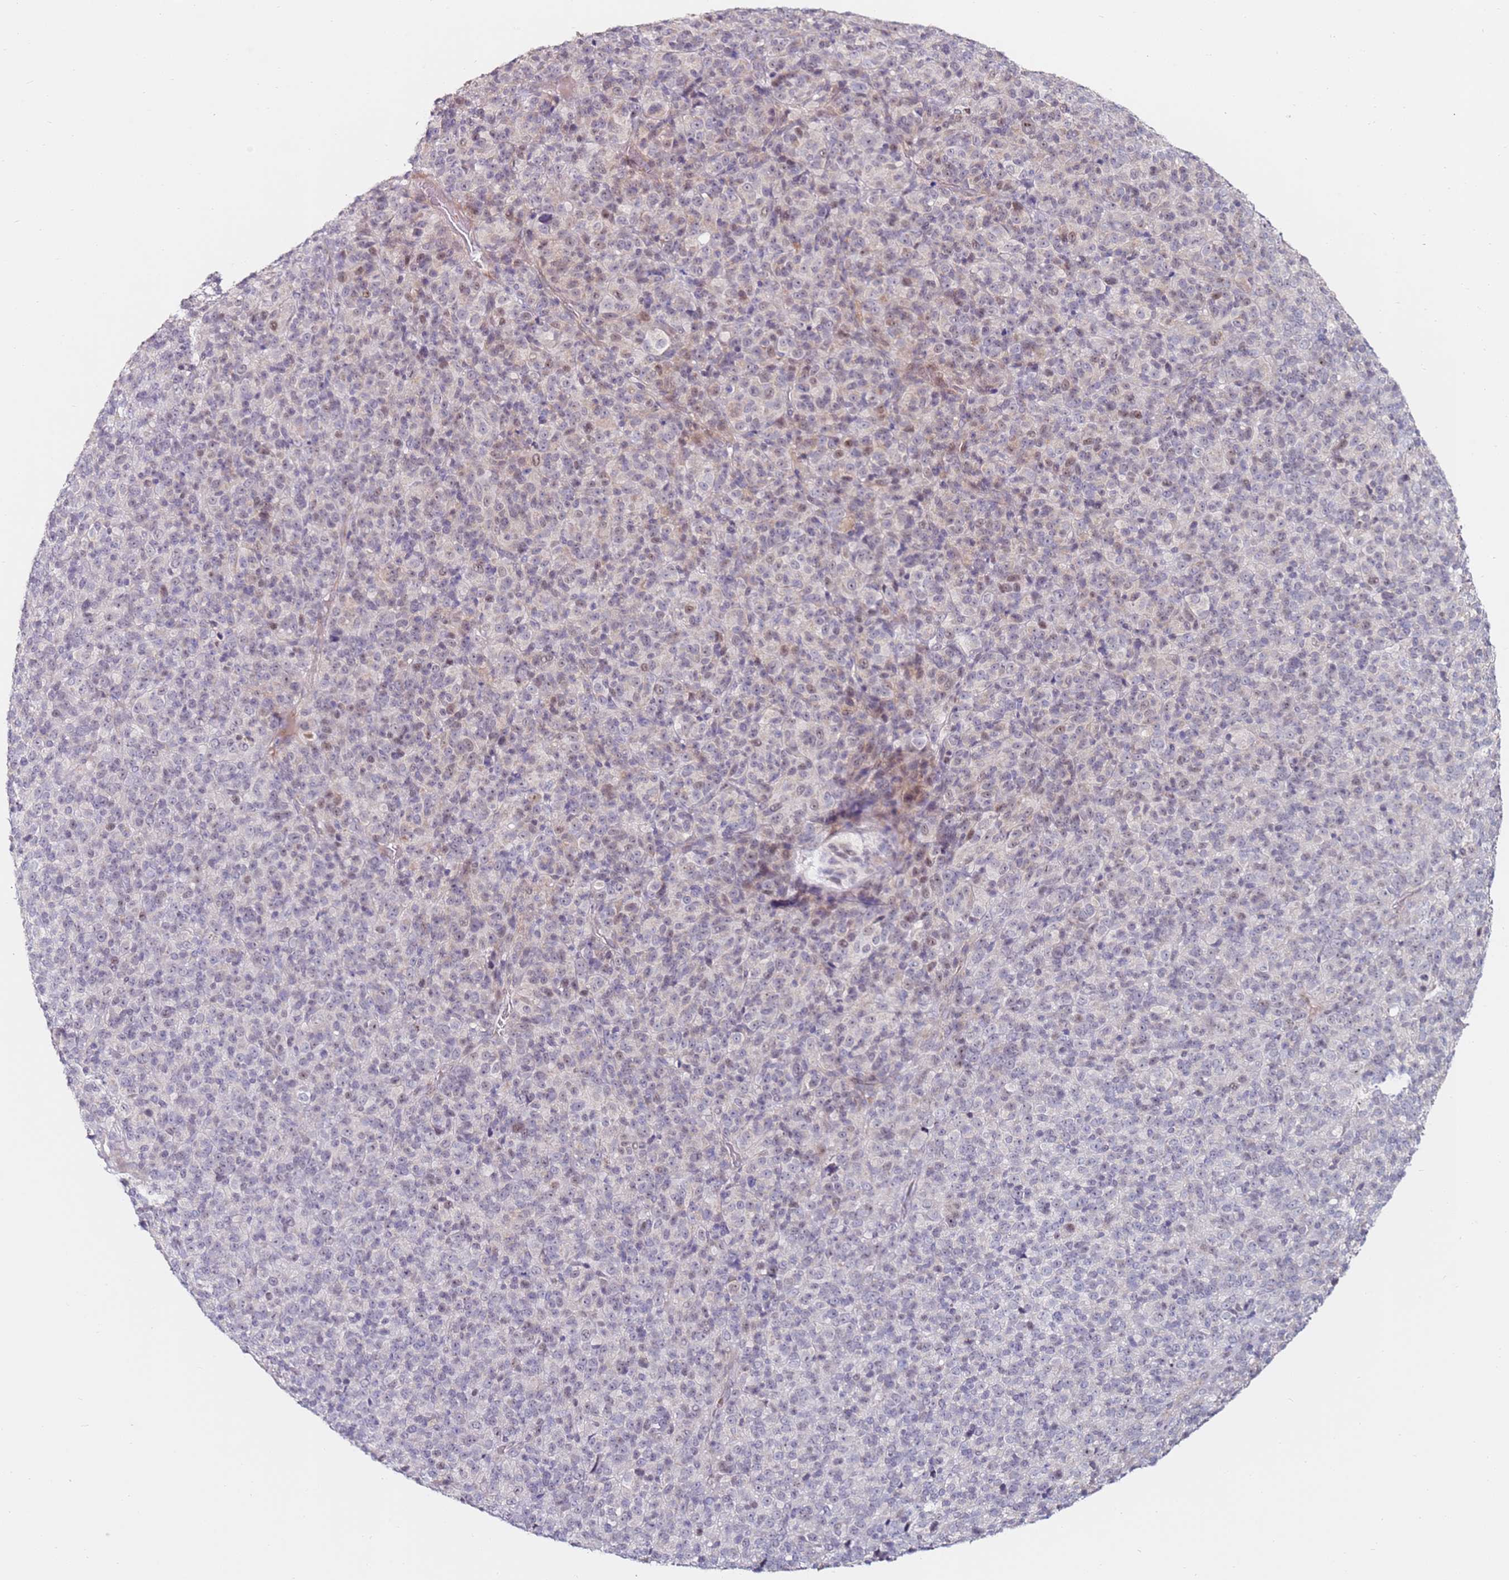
{"staining": {"intensity": "weak", "quantity": "<25%", "location": "nuclear"}, "tissue": "melanoma", "cell_type": "Tumor cells", "image_type": "cancer", "snomed": [{"axis": "morphology", "description": "Malignant melanoma, Metastatic site"}, {"axis": "topography", "description": "Brain"}], "caption": "Immunohistochemical staining of melanoma shows no significant positivity in tumor cells. (Immunohistochemistry, brightfield microscopy, high magnification).", "gene": "RARS2", "patient": {"sex": "female", "age": 56}}